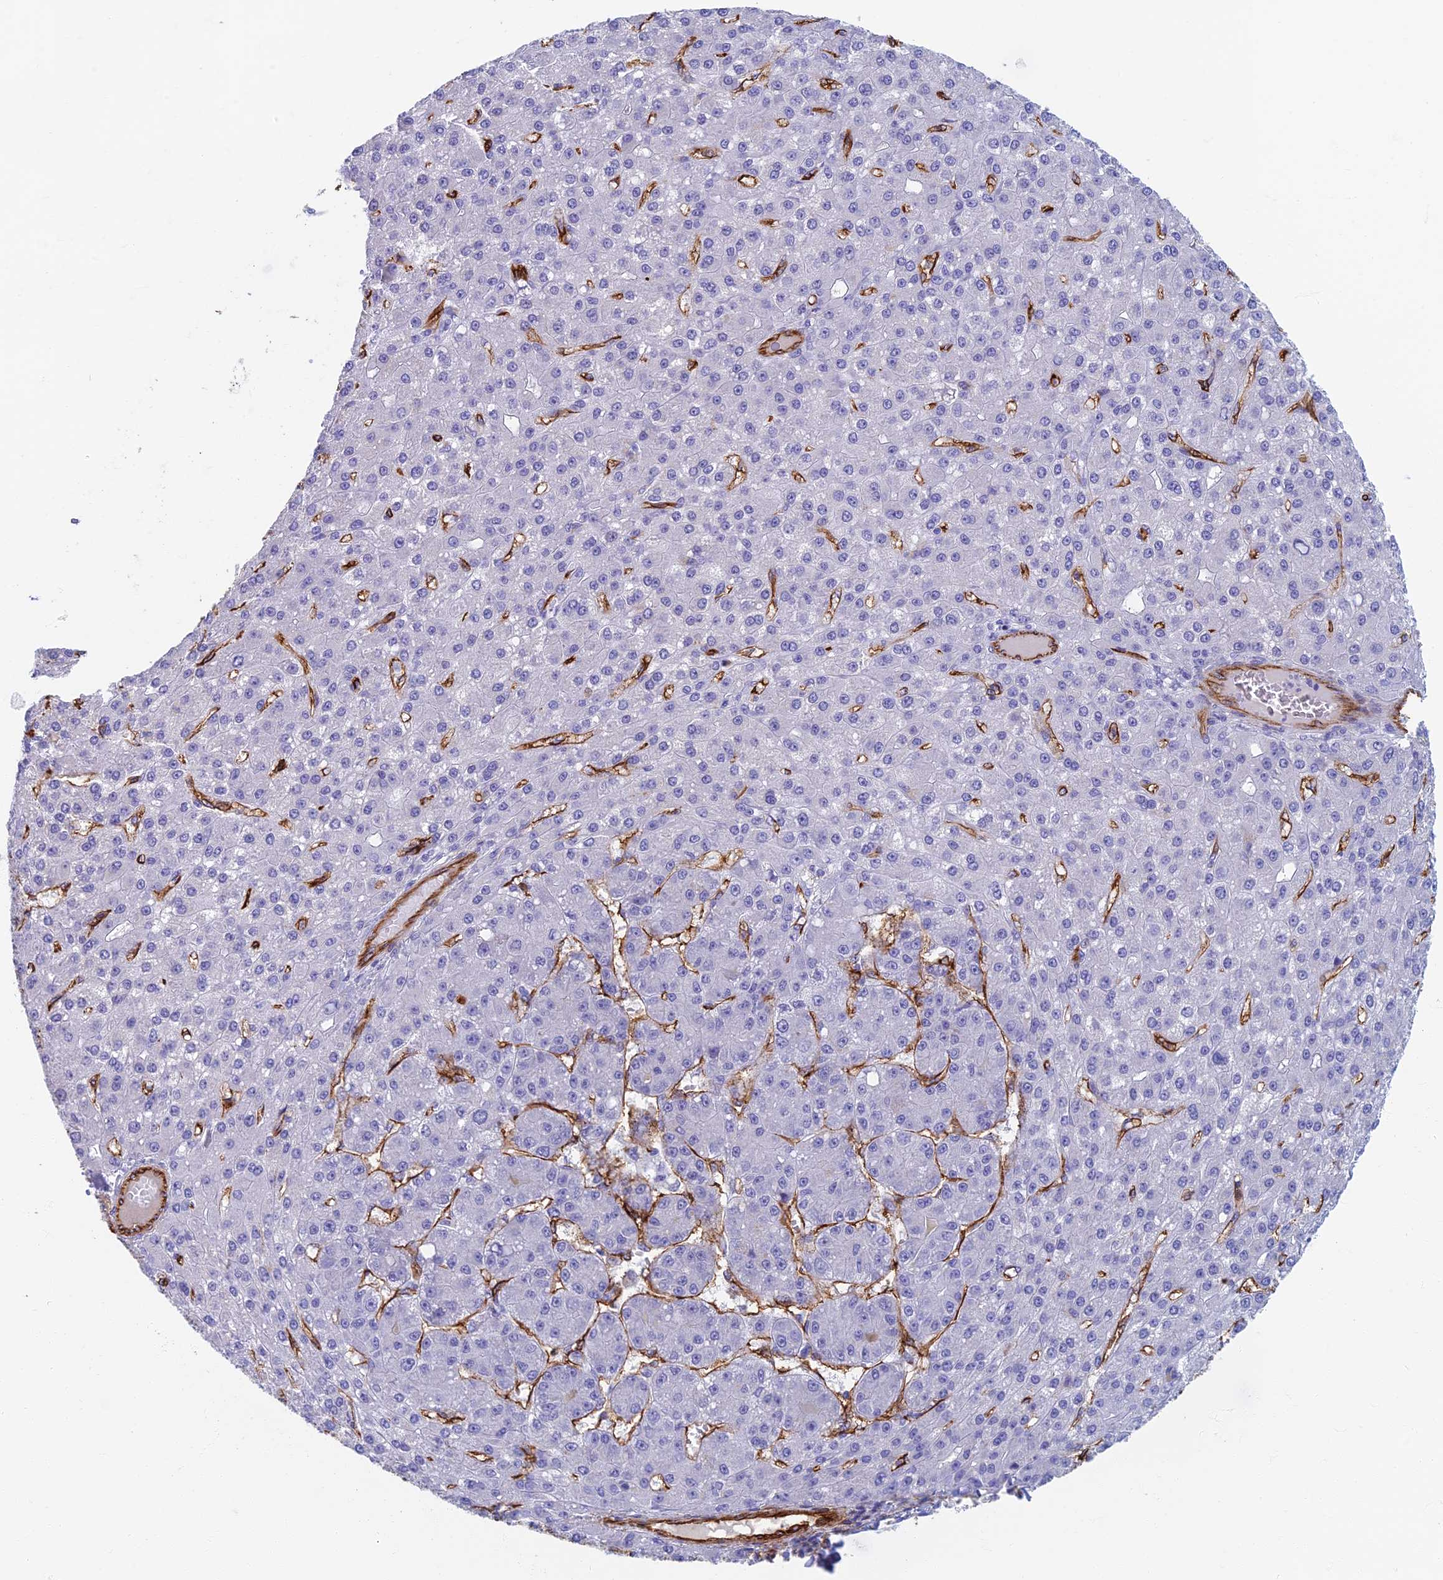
{"staining": {"intensity": "negative", "quantity": "none", "location": "none"}, "tissue": "liver cancer", "cell_type": "Tumor cells", "image_type": "cancer", "snomed": [{"axis": "morphology", "description": "Carcinoma, Hepatocellular, NOS"}, {"axis": "topography", "description": "Liver"}], "caption": "Immunohistochemistry (IHC) of hepatocellular carcinoma (liver) displays no expression in tumor cells. (DAB (3,3'-diaminobenzidine) IHC with hematoxylin counter stain).", "gene": "ETFRF1", "patient": {"sex": "male", "age": 67}}